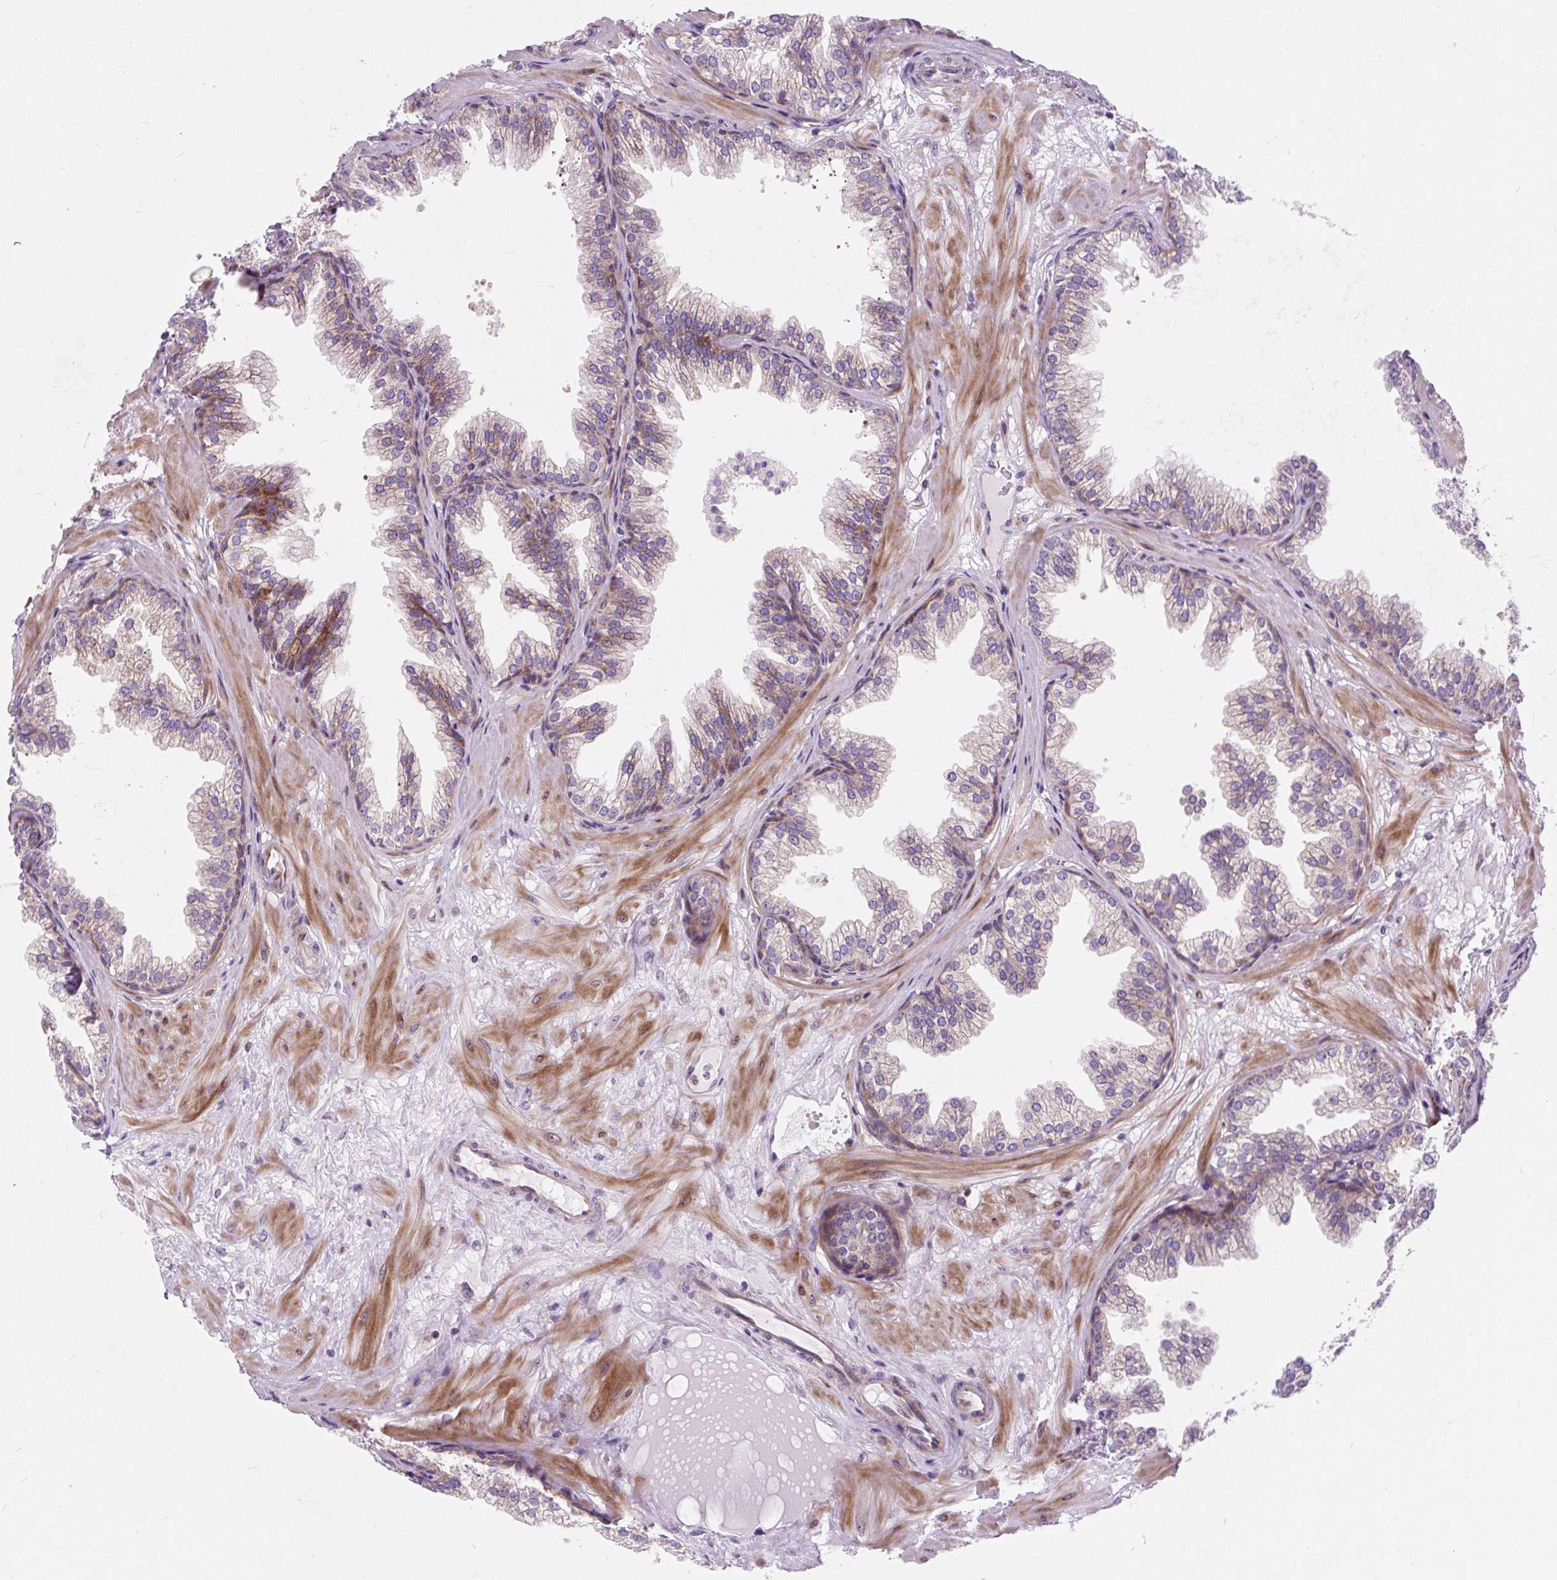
{"staining": {"intensity": "moderate", "quantity": "<25%", "location": "cytoplasmic/membranous"}, "tissue": "prostate", "cell_type": "Glandular cells", "image_type": "normal", "snomed": [{"axis": "morphology", "description": "Normal tissue, NOS"}, {"axis": "topography", "description": "Prostate"}], "caption": "A high-resolution histopathology image shows immunohistochemistry staining of normal prostate, which shows moderate cytoplasmic/membranous positivity in approximately <25% of glandular cells.", "gene": "CISD3", "patient": {"sex": "male", "age": 37}}